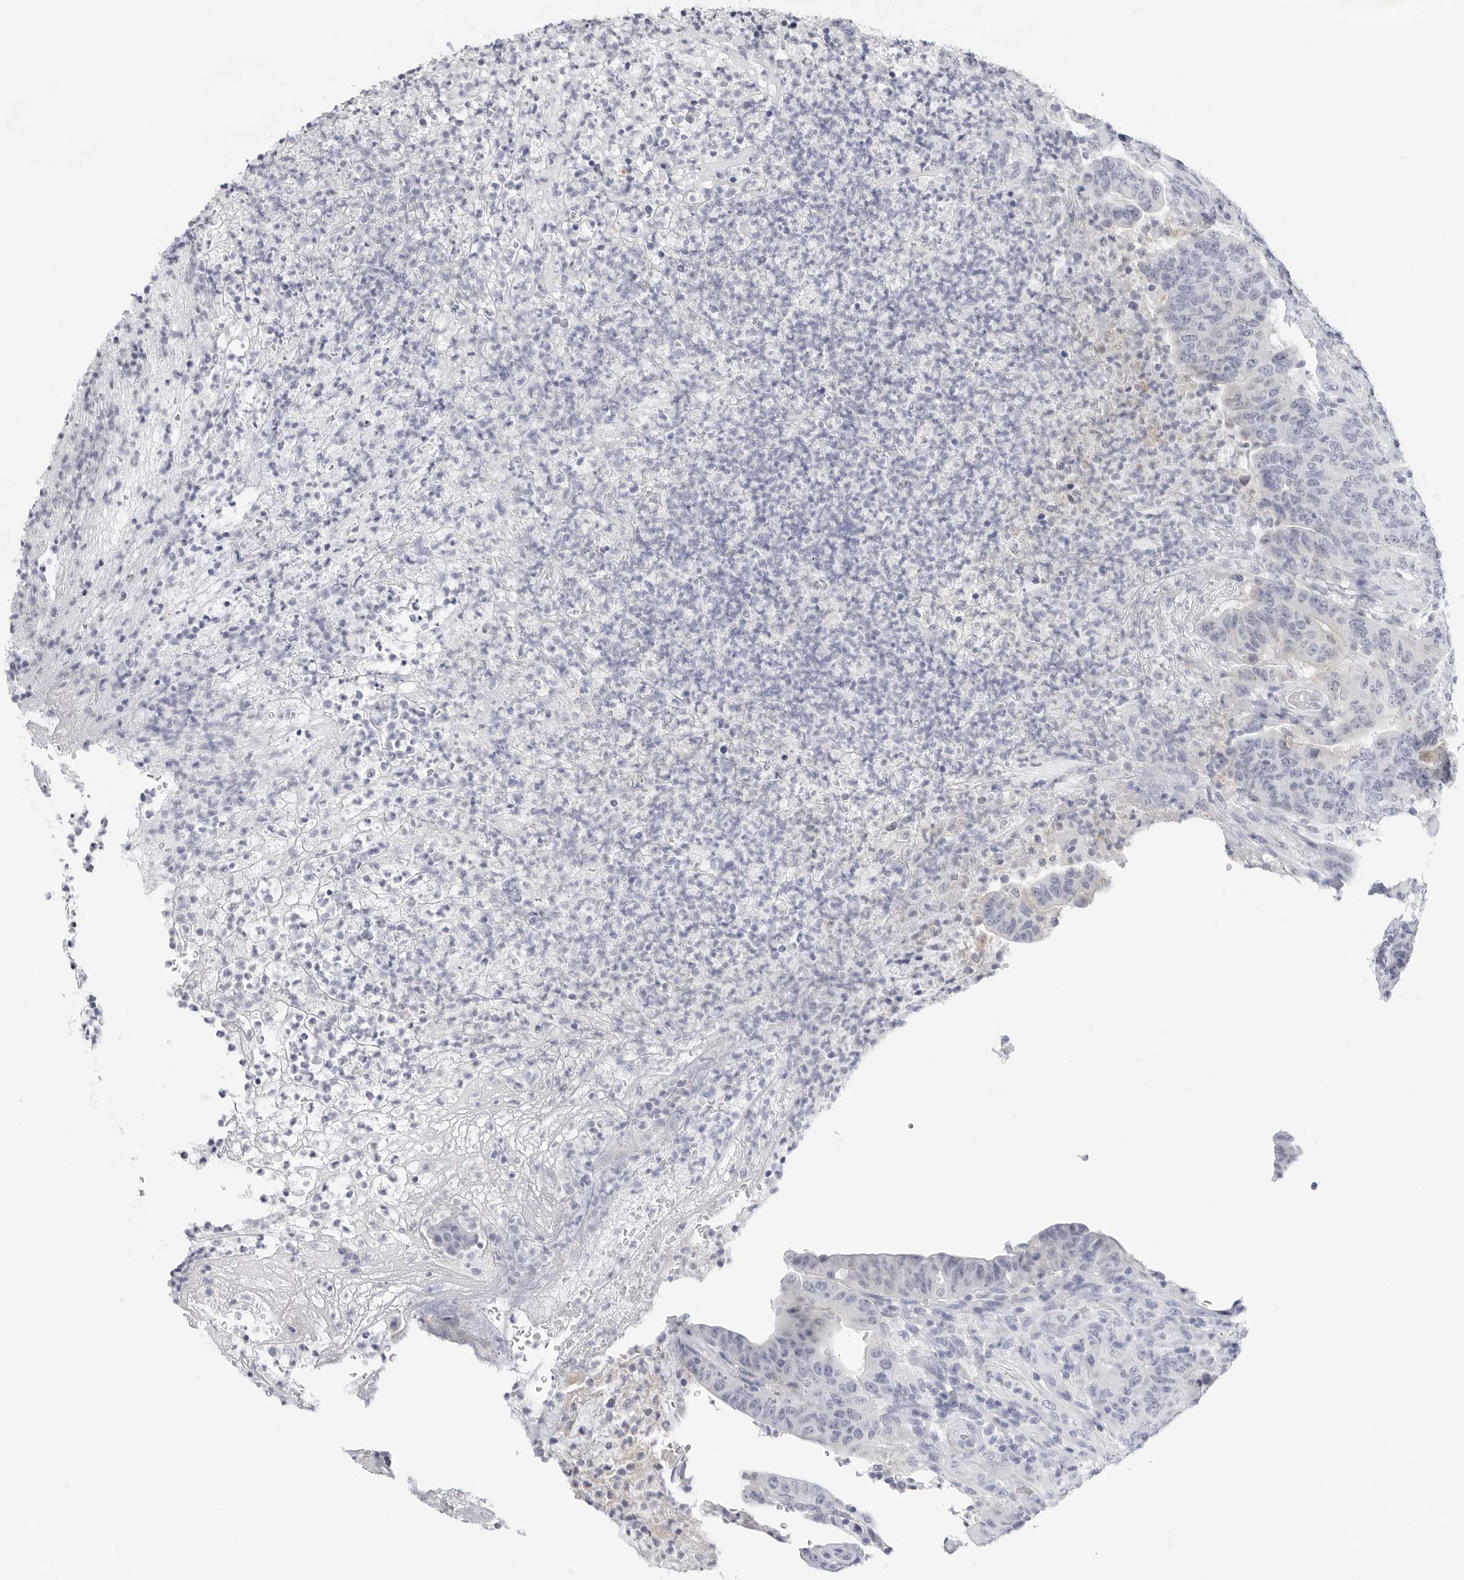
{"staining": {"intensity": "negative", "quantity": "none", "location": "none"}, "tissue": "colorectal cancer", "cell_type": "Tumor cells", "image_type": "cancer", "snomed": [{"axis": "morphology", "description": "Normal tissue, NOS"}, {"axis": "morphology", "description": "Adenocarcinoma, NOS"}, {"axis": "topography", "description": "Colon"}], "caption": "Colorectal cancer (adenocarcinoma) was stained to show a protein in brown. There is no significant expression in tumor cells.", "gene": "SLC19A1", "patient": {"sex": "female", "age": 75}}